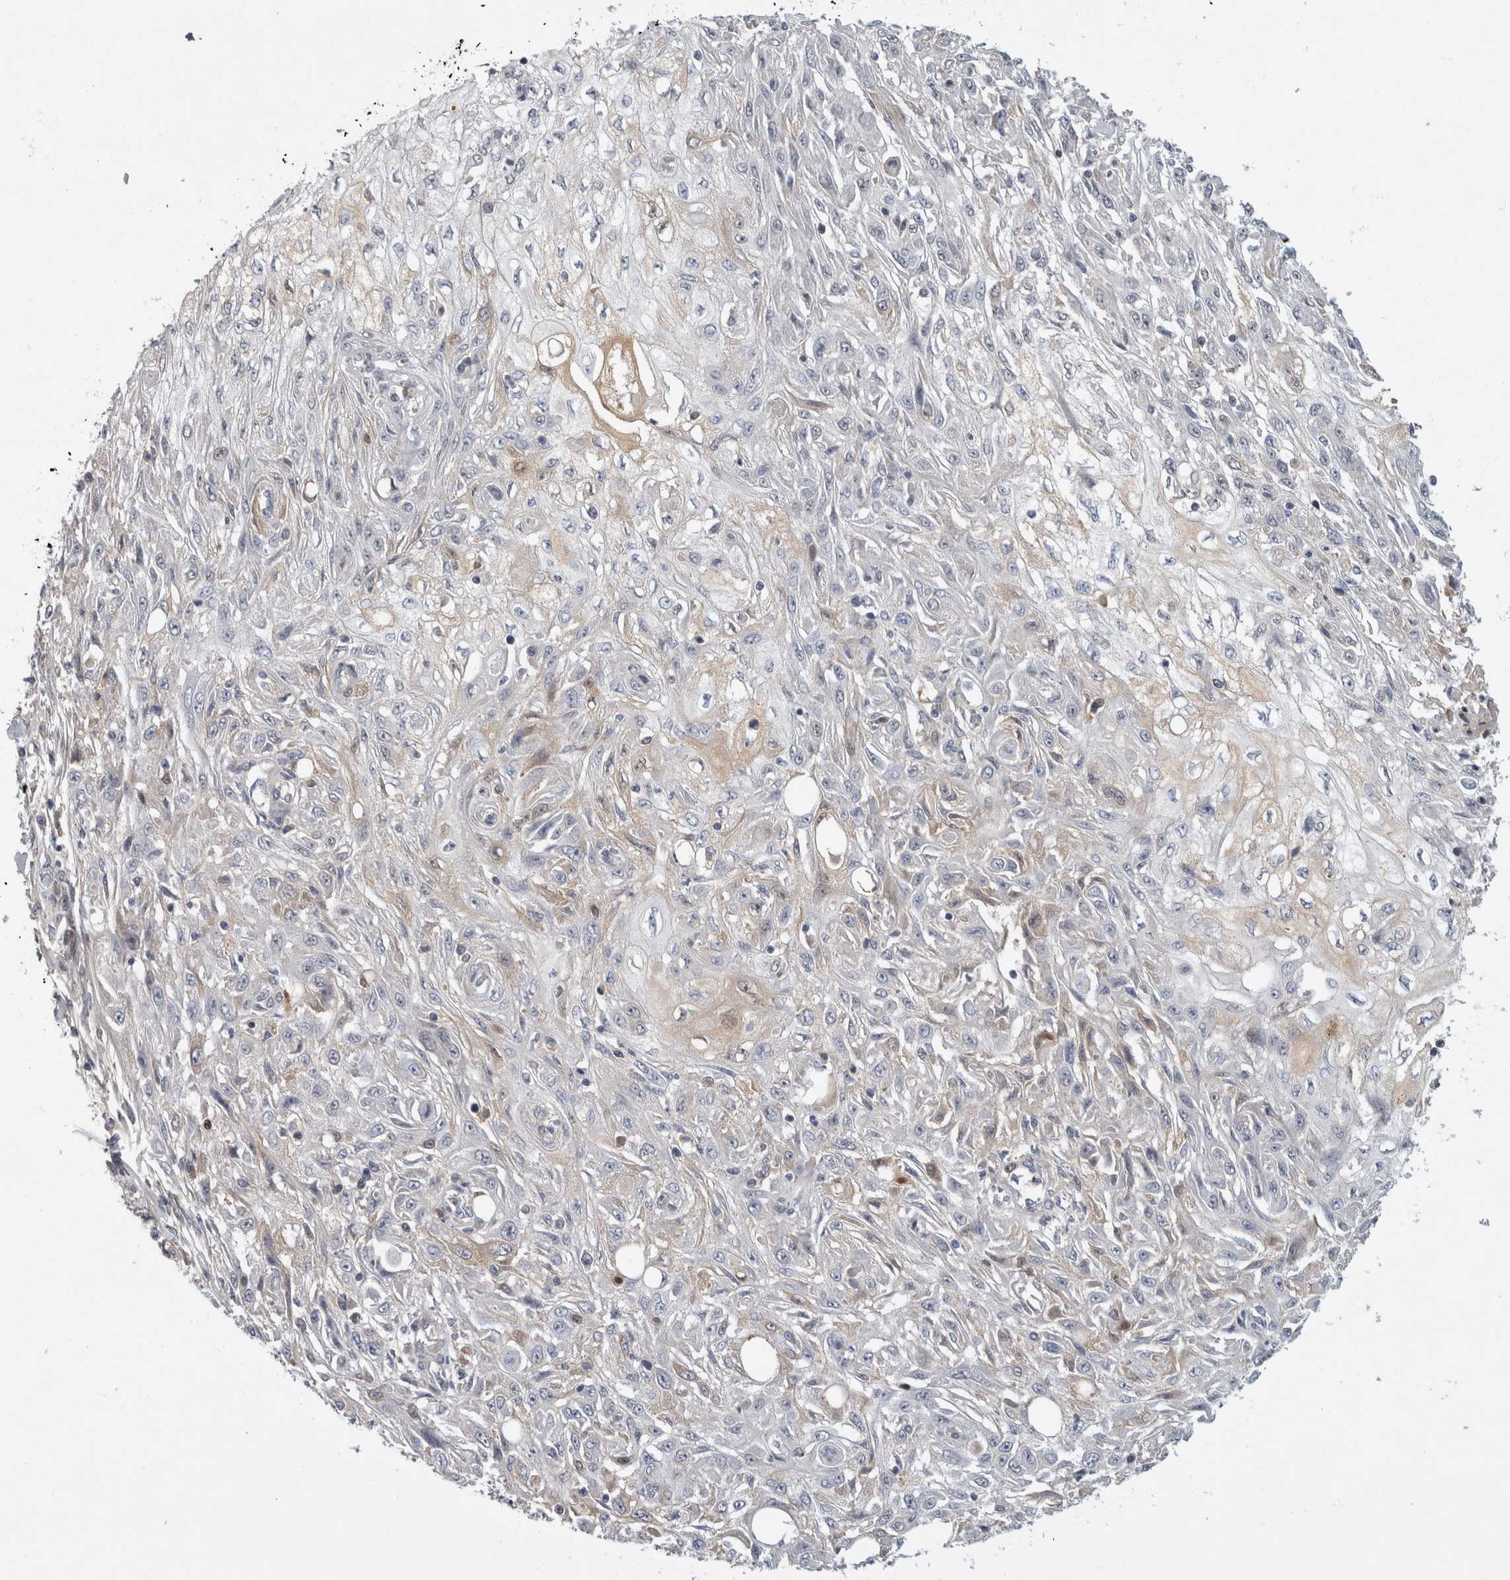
{"staining": {"intensity": "negative", "quantity": "none", "location": "none"}, "tissue": "skin cancer", "cell_type": "Tumor cells", "image_type": "cancer", "snomed": [{"axis": "morphology", "description": "Squamous cell carcinoma, NOS"}, {"axis": "morphology", "description": "Squamous cell carcinoma, metastatic, NOS"}, {"axis": "topography", "description": "Skin"}, {"axis": "topography", "description": "Lymph node"}], "caption": "Tumor cells show no significant protein positivity in skin squamous cell carcinoma. (Brightfield microscopy of DAB (3,3'-diaminobenzidine) immunohistochemistry at high magnification).", "gene": "RBM48", "patient": {"sex": "male", "age": 75}}